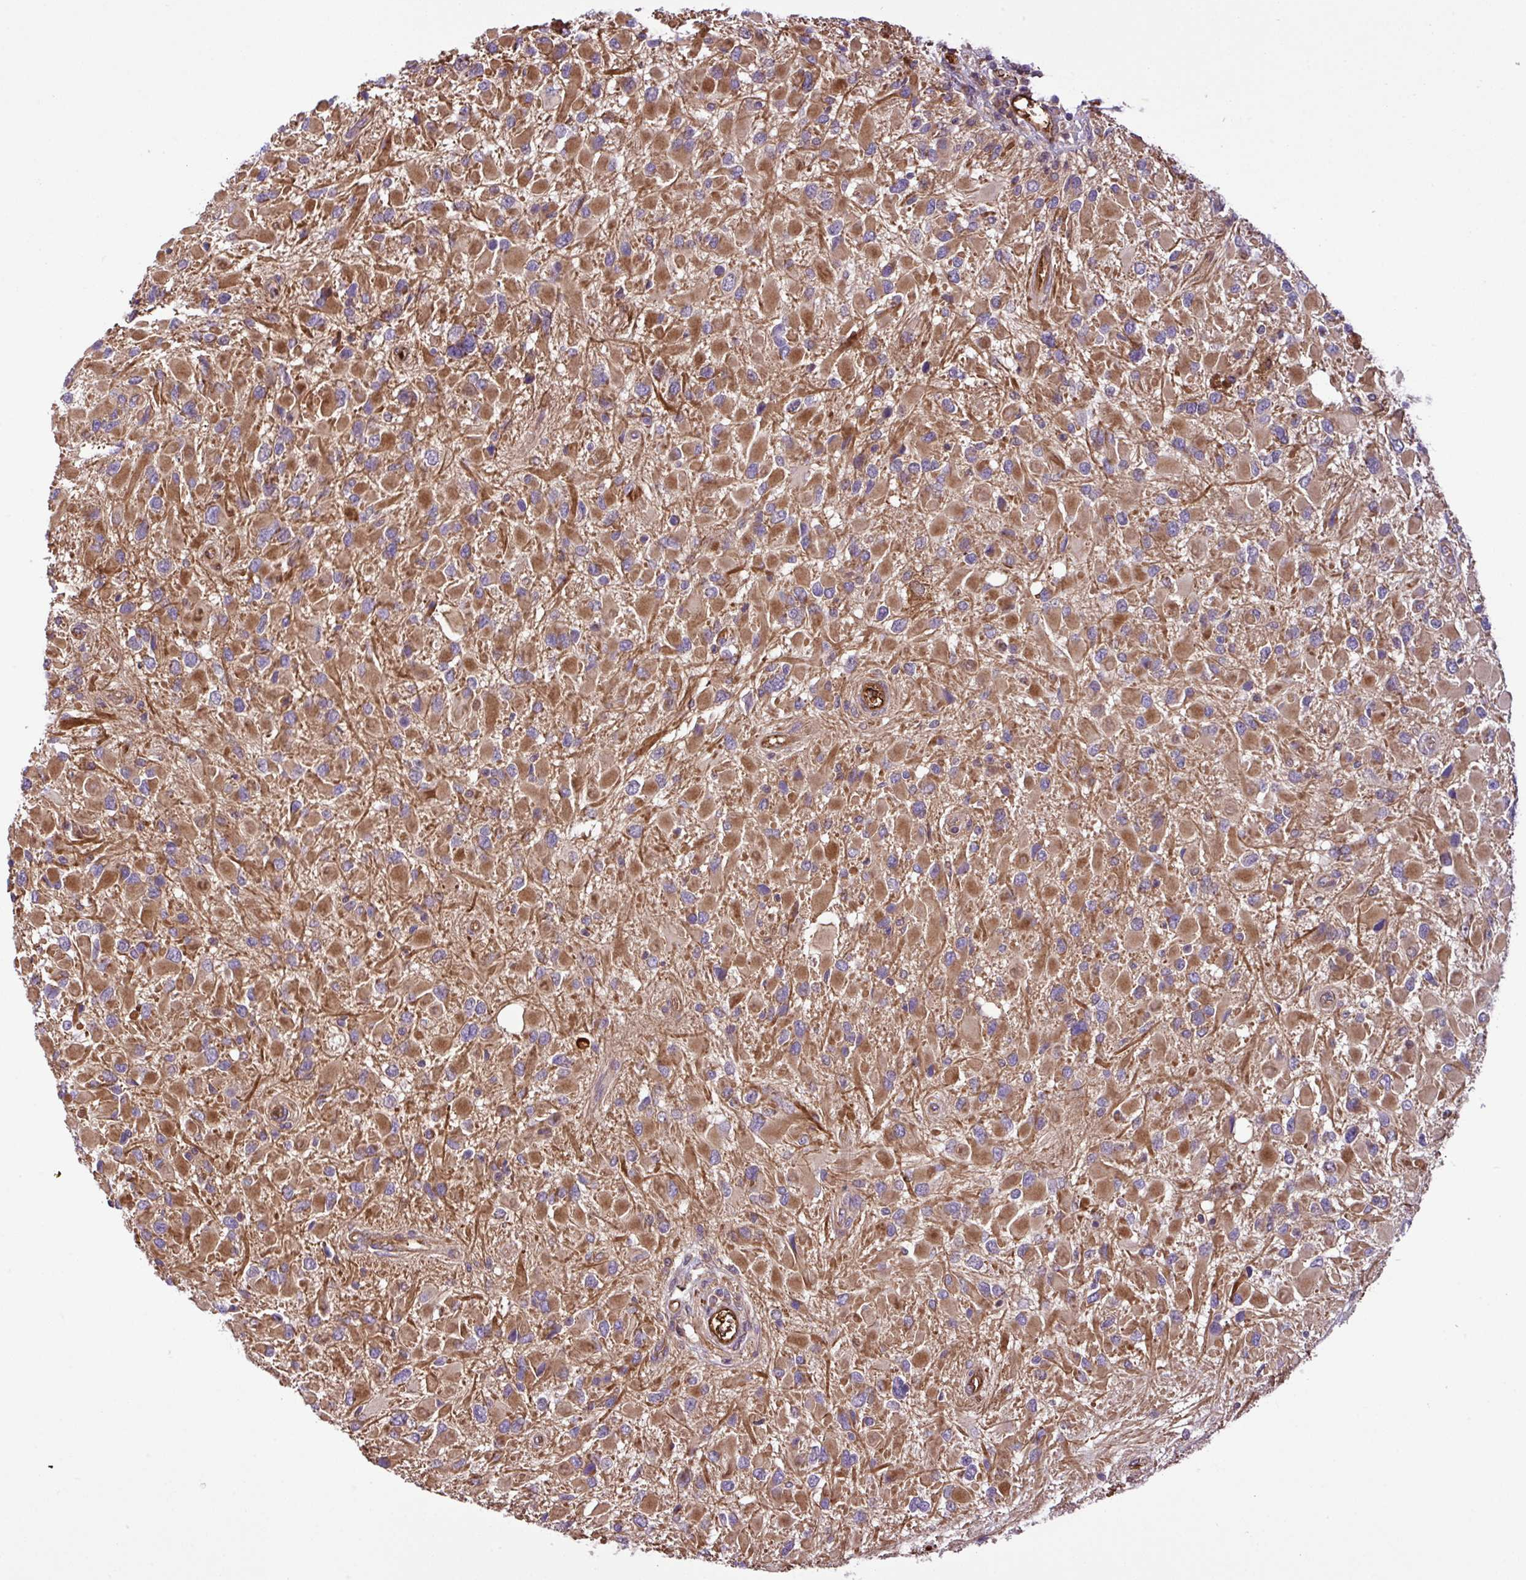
{"staining": {"intensity": "moderate", "quantity": ">75%", "location": "cytoplasmic/membranous"}, "tissue": "glioma", "cell_type": "Tumor cells", "image_type": "cancer", "snomed": [{"axis": "morphology", "description": "Glioma, malignant, High grade"}, {"axis": "topography", "description": "Brain"}], "caption": "Brown immunohistochemical staining in human high-grade glioma (malignant) displays moderate cytoplasmic/membranous positivity in approximately >75% of tumor cells.", "gene": "ZNF266", "patient": {"sex": "male", "age": 53}}